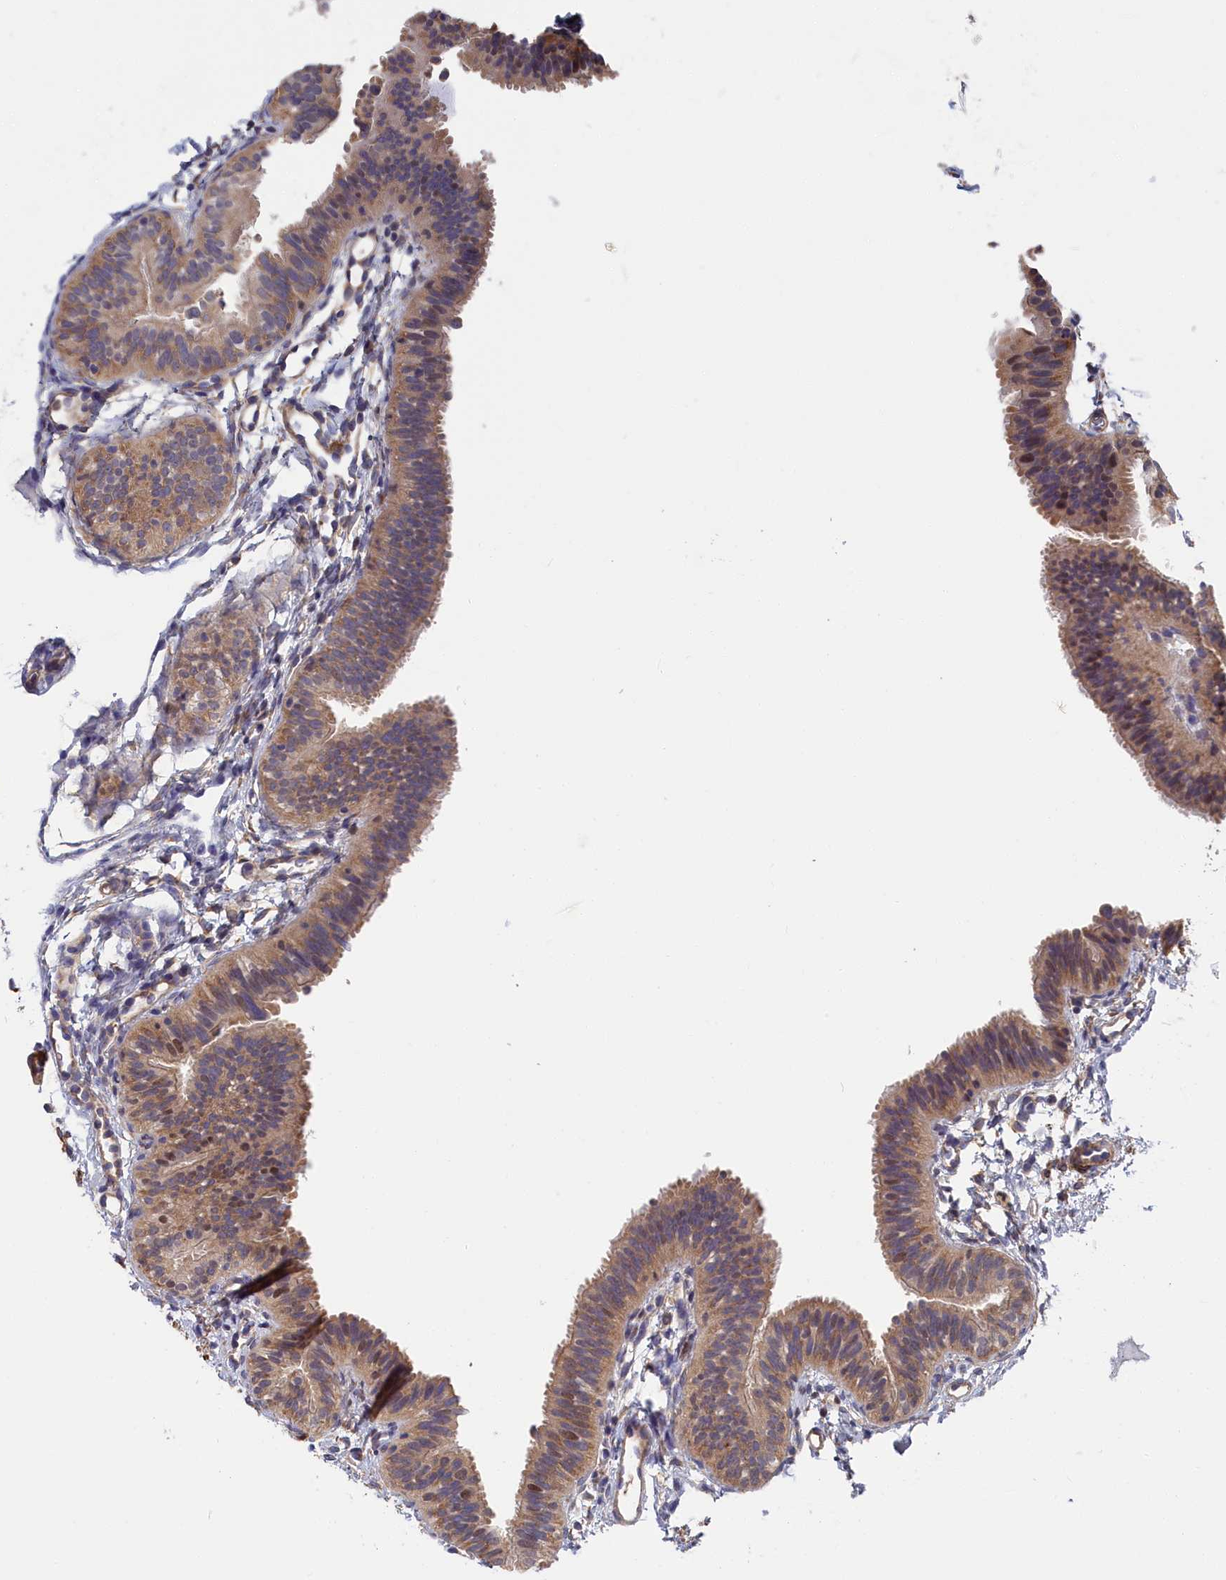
{"staining": {"intensity": "weak", "quantity": "25%-75%", "location": "cytoplasmic/membranous,nuclear"}, "tissue": "fallopian tube", "cell_type": "Glandular cells", "image_type": "normal", "snomed": [{"axis": "morphology", "description": "Normal tissue, NOS"}, {"axis": "topography", "description": "Fallopian tube"}], "caption": "Fallopian tube stained for a protein (brown) displays weak cytoplasmic/membranous,nuclear positive expression in approximately 25%-75% of glandular cells.", "gene": "CYB5D2", "patient": {"sex": "female", "age": 35}}